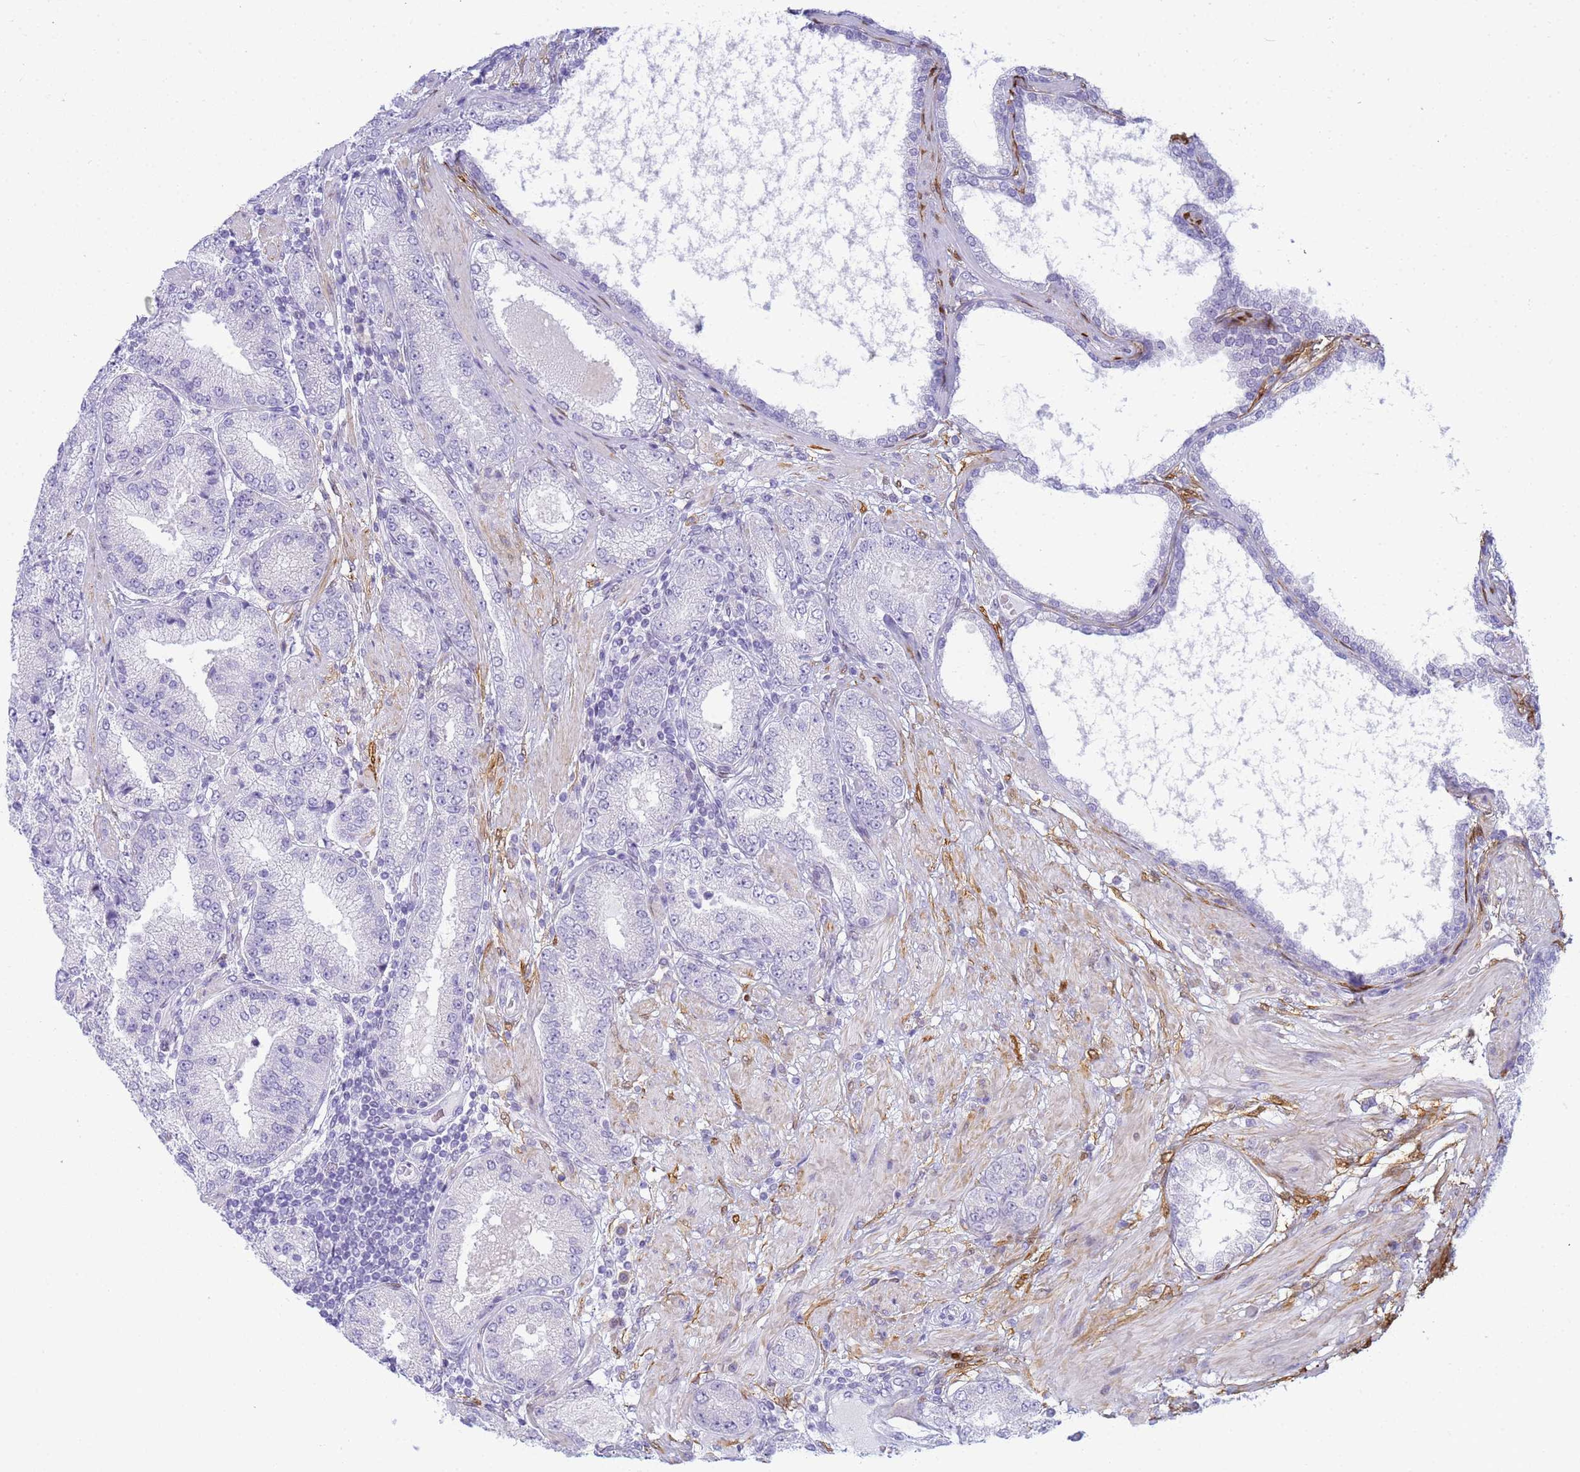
{"staining": {"intensity": "negative", "quantity": "none", "location": "none"}, "tissue": "prostate cancer", "cell_type": "Tumor cells", "image_type": "cancer", "snomed": [{"axis": "morphology", "description": "Adenocarcinoma, High grade"}, {"axis": "topography", "description": "Prostate"}], "caption": "High magnification brightfield microscopy of prostate cancer stained with DAB (3,3'-diaminobenzidine) (brown) and counterstained with hematoxylin (blue): tumor cells show no significant positivity.", "gene": "SNX20", "patient": {"sex": "male", "age": 71}}